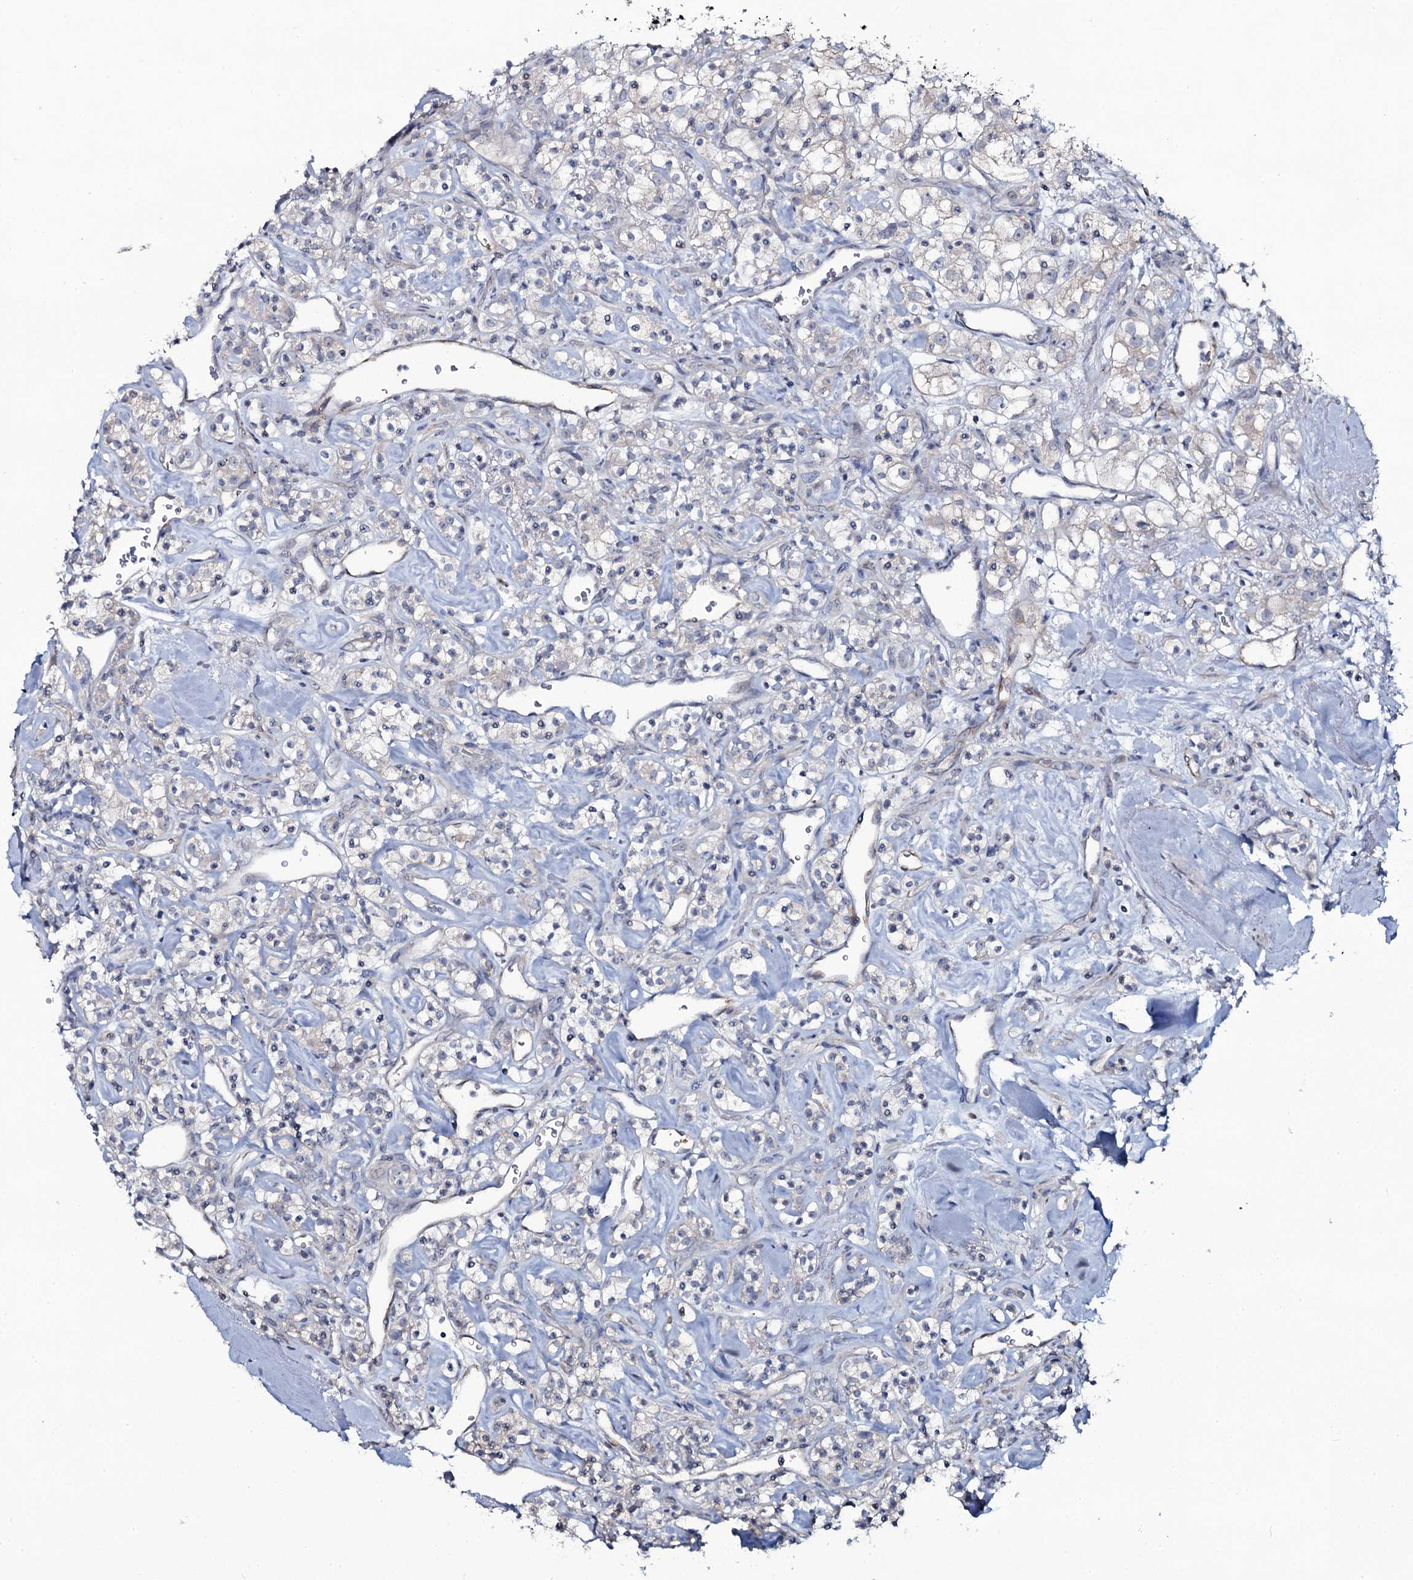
{"staining": {"intensity": "negative", "quantity": "none", "location": "none"}, "tissue": "renal cancer", "cell_type": "Tumor cells", "image_type": "cancer", "snomed": [{"axis": "morphology", "description": "Adenocarcinoma, NOS"}, {"axis": "topography", "description": "Kidney"}], "caption": "This is an immunohistochemistry image of human adenocarcinoma (renal). There is no staining in tumor cells.", "gene": "SNAP23", "patient": {"sex": "male", "age": 77}}